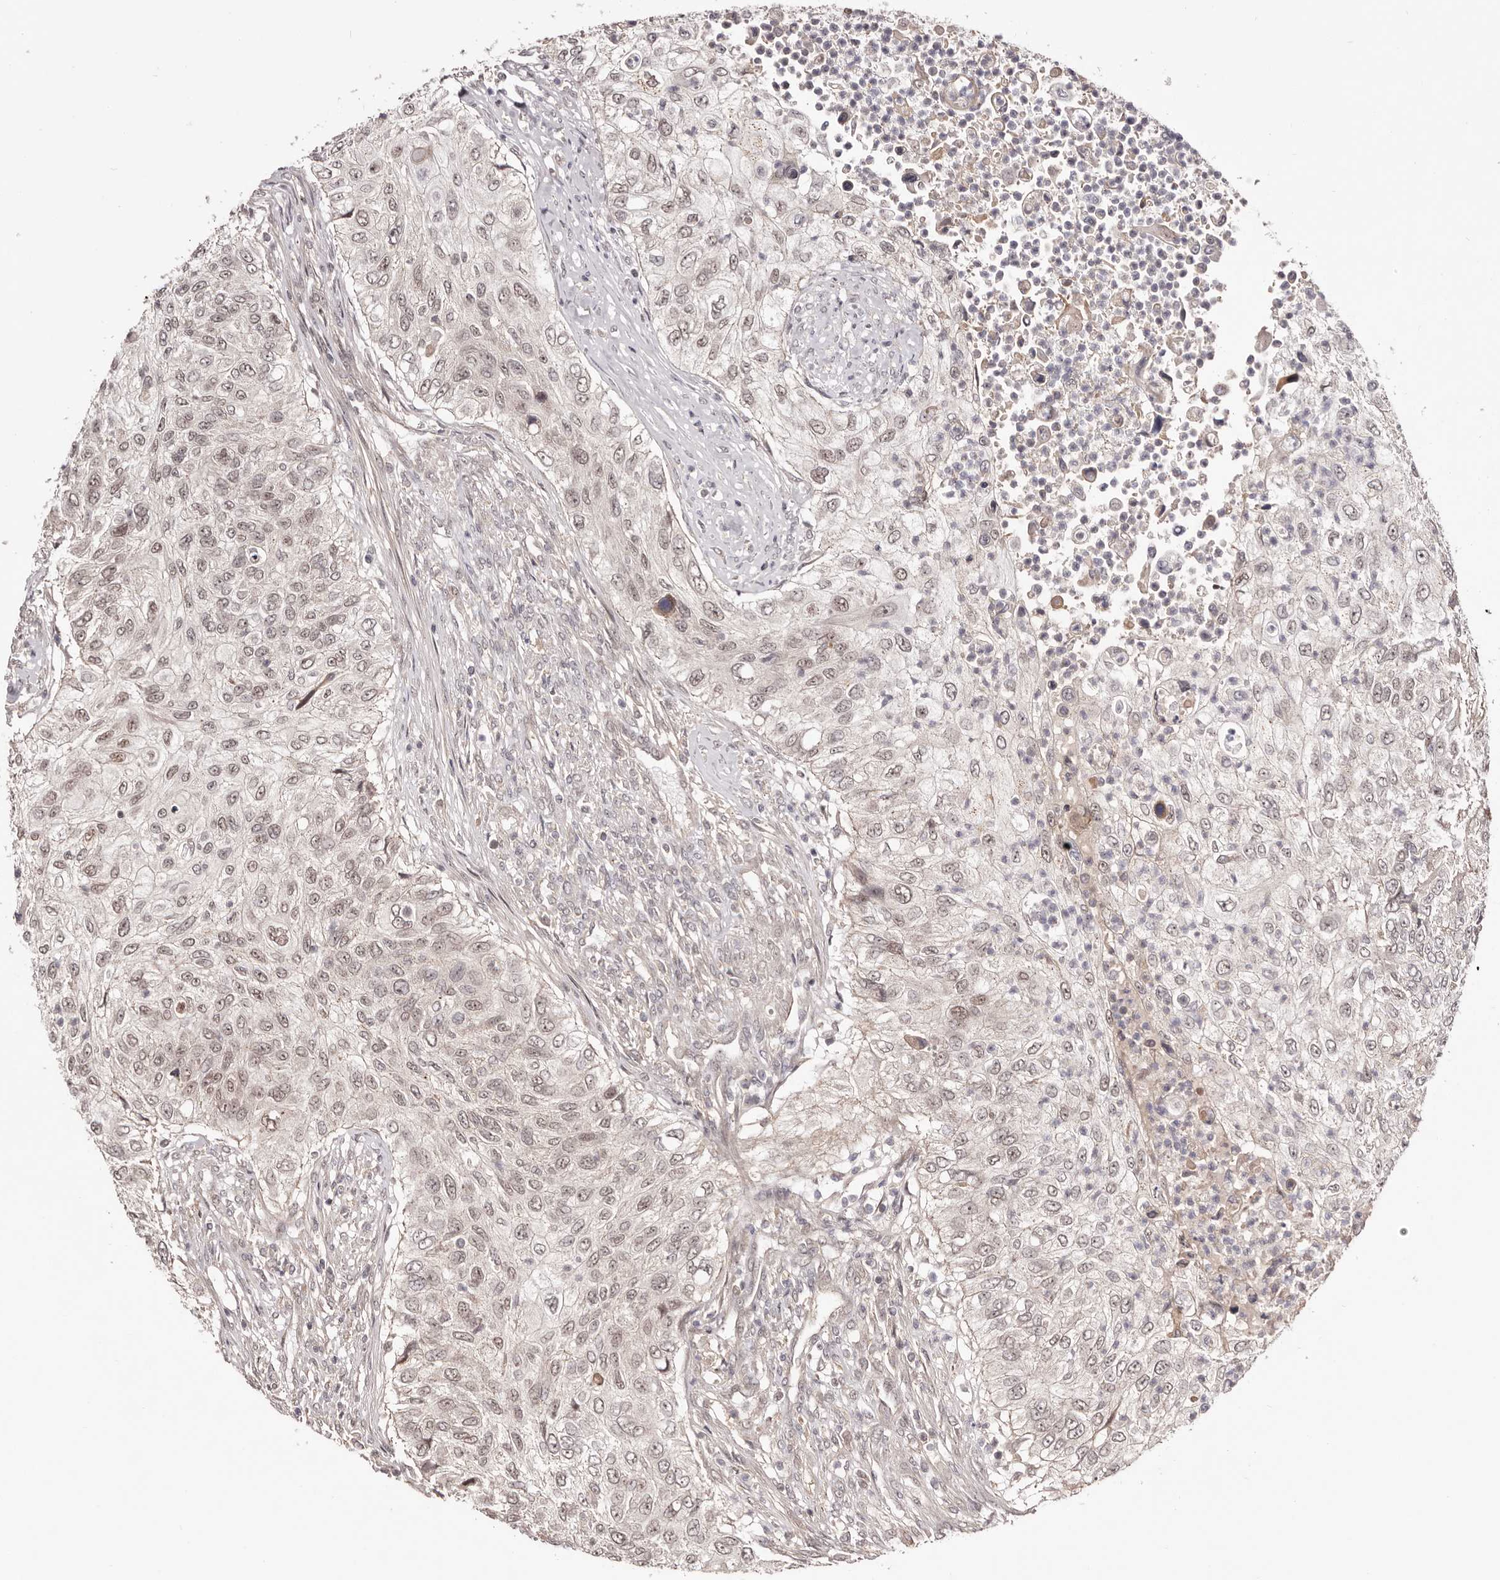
{"staining": {"intensity": "weak", "quantity": "25%-75%", "location": "nuclear"}, "tissue": "urothelial cancer", "cell_type": "Tumor cells", "image_type": "cancer", "snomed": [{"axis": "morphology", "description": "Urothelial carcinoma, High grade"}, {"axis": "topography", "description": "Urinary bladder"}], "caption": "Brown immunohistochemical staining in high-grade urothelial carcinoma exhibits weak nuclear staining in about 25%-75% of tumor cells. (DAB = brown stain, brightfield microscopy at high magnification).", "gene": "EGR3", "patient": {"sex": "female", "age": 60}}